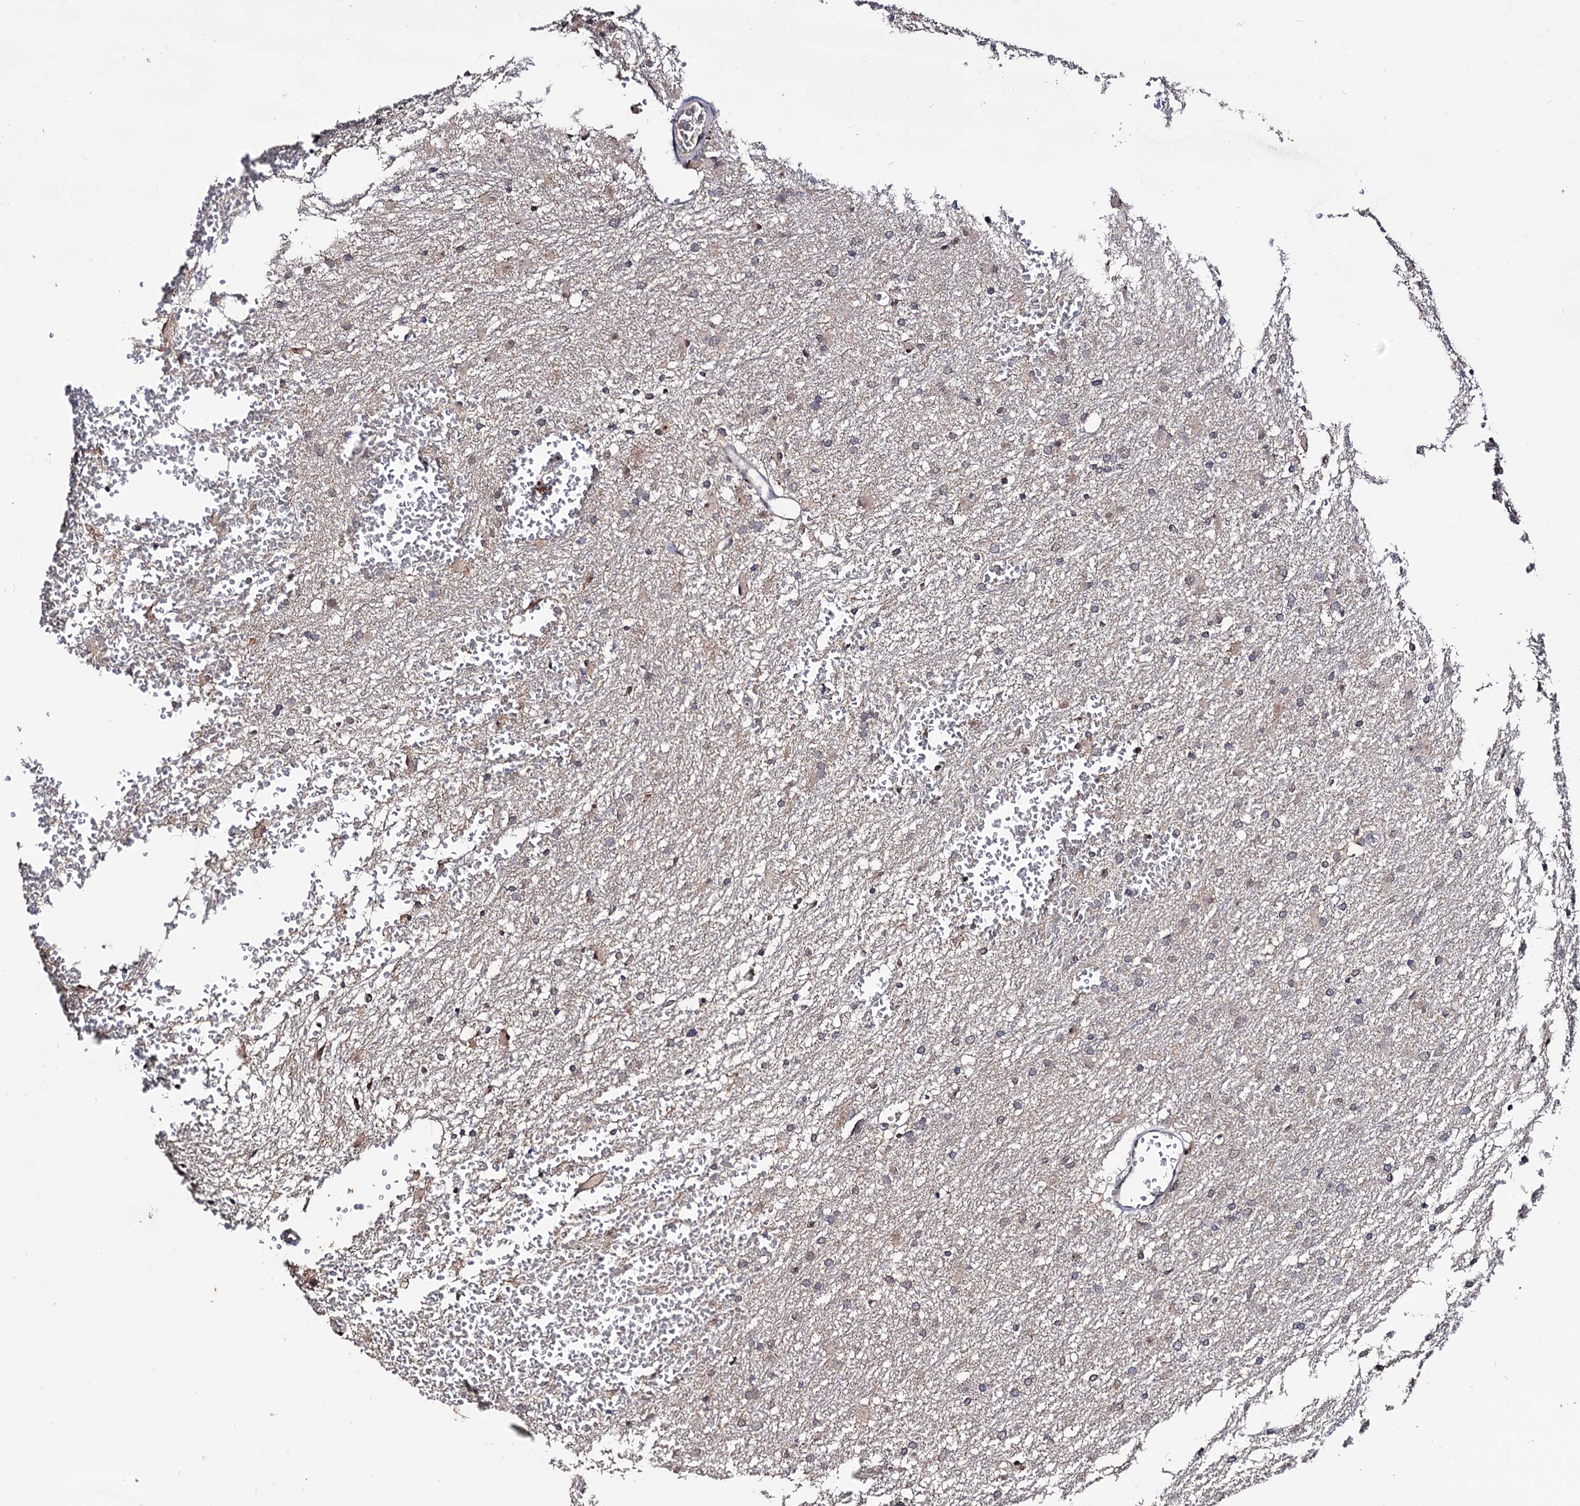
{"staining": {"intensity": "negative", "quantity": "none", "location": "none"}, "tissue": "glioma", "cell_type": "Tumor cells", "image_type": "cancer", "snomed": [{"axis": "morphology", "description": "Glioma, malignant, High grade"}, {"axis": "topography", "description": "Cerebral cortex"}], "caption": "High power microscopy micrograph of an immunohistochemistry photomicrograph of glioma, revealing no significant staining in tumor cells.", "gene": "MICAL2", "patient": {"sex": "female", "age": 36}}